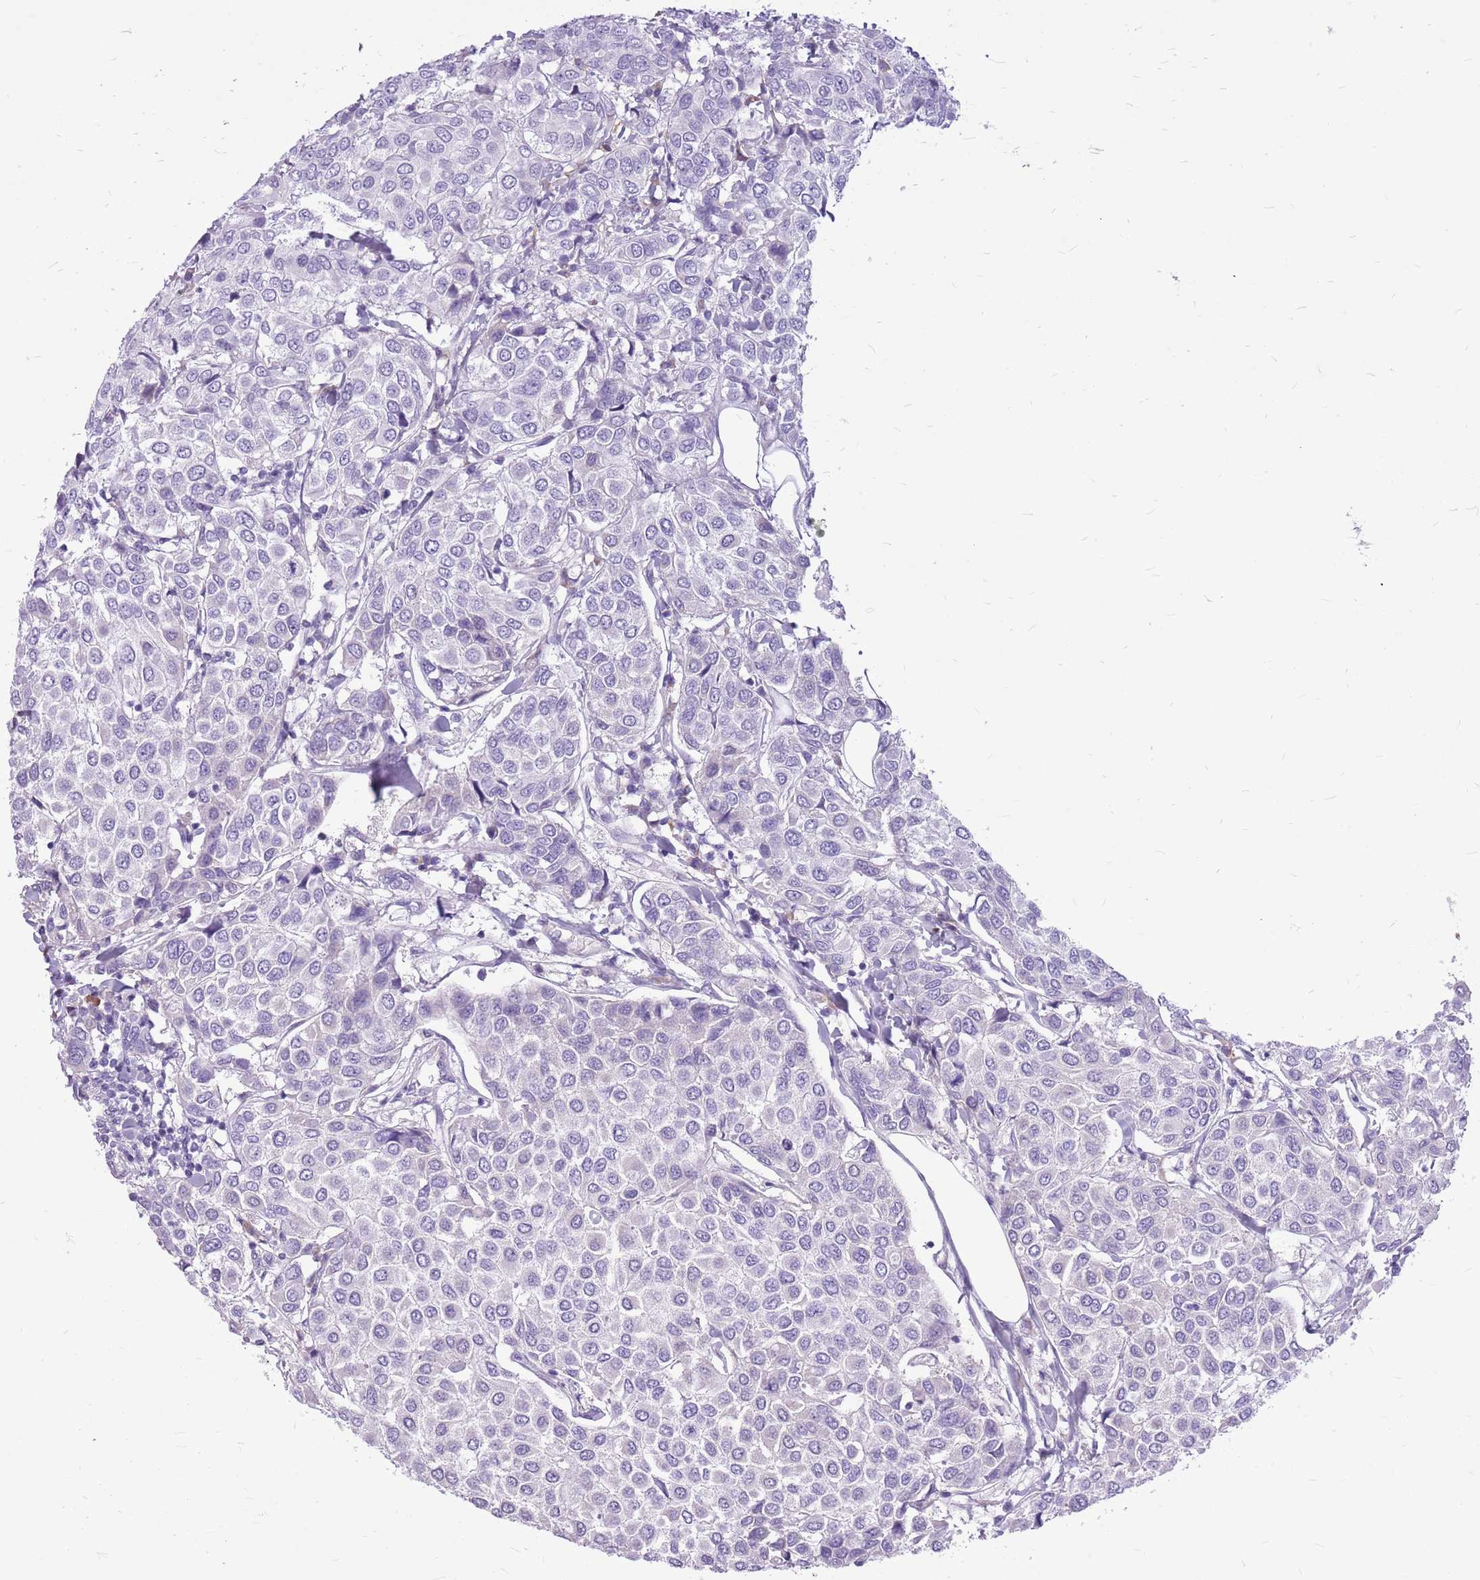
{"staining": {"intensity": "negative", "quantity": "none", "location": "none"}, "tissue": "breast cancer", "cell_type": "Tumor cells", "image_type": "cancer", "snomed": [{"axis": "morphology", "description": "Duct carcinoma"}, {"axis": "topography", "description": "Breast"}], "caption": "IHC micrograph of neoplastic tissue: human breast invasive ductal carcinoma stained with DAB demonstrates no significant protein positivity in tumor cells.", "gene": "ZNF425", "patient": {"sex": "female", "age": 55}}